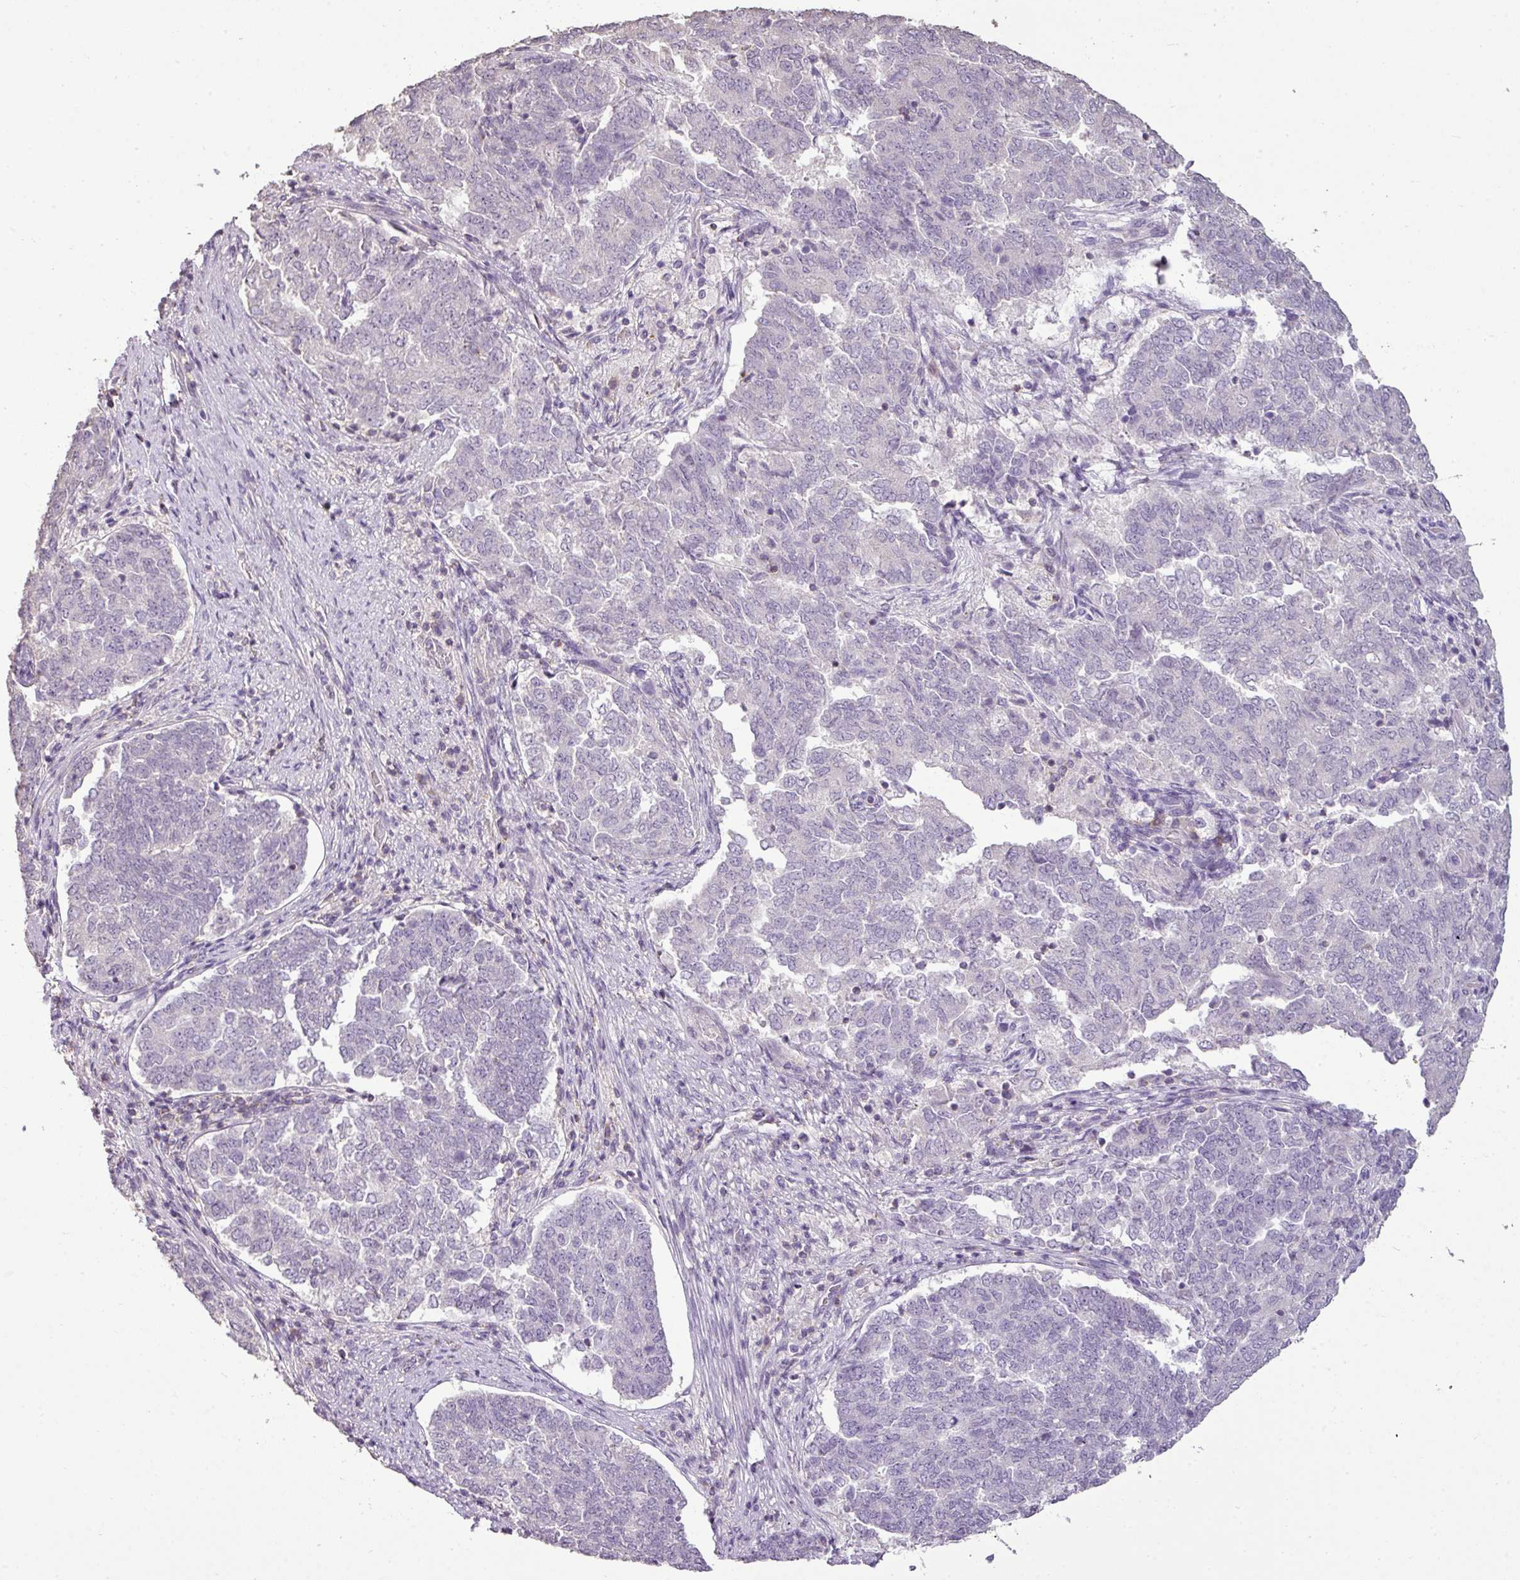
{"staining": {"intensity": "negative", "quantity": "none", "location": "none"}, "tissue": "endometrial cancer", "cell_type": "Tumor cells", "image_type": "cancer", "snomed": [{"axis": "morphology", "description": "Adenocarcinoma, NOS"}, {"axis": "topography", "description": "Endometrium"}], "caption": "This histopathology image is of adenocarcinoma (endometrial) stained with immunohistochemistry to label a protein in brown with the nuclei are counter-stained blue. There is no positivity in tumor cells.", "gene": "LY9", "patient": {"sex": "female", "age": 80}}